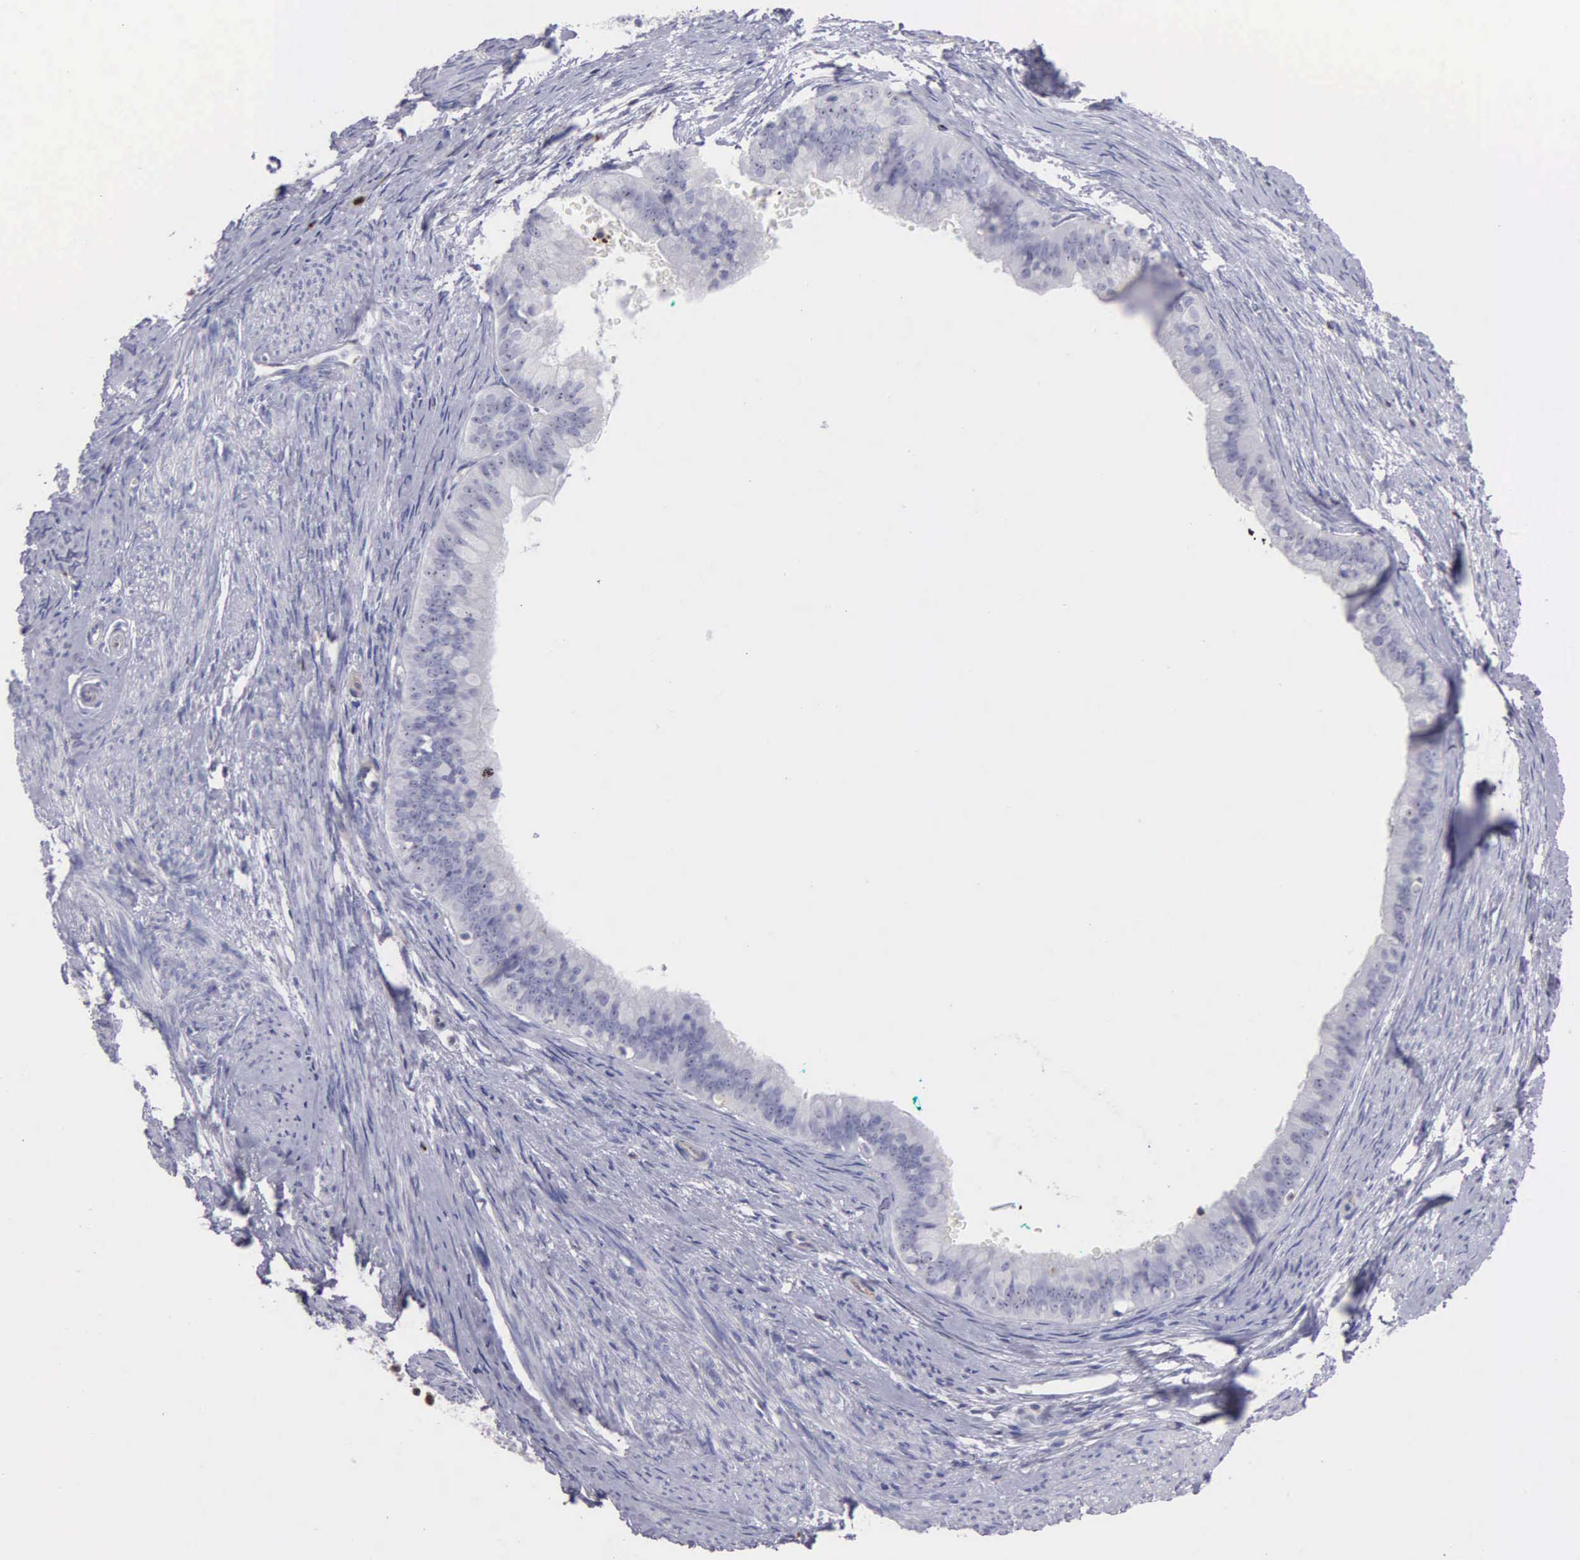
{"staining": {"intensity": "negative", "quantity": "none", "location": "none"}, "tissue": "endometrial cancer", "cell_type": "Tumor cells", "image_type": "cancer", "snomed": [{"axis": "morphology", "description": "Adenocarcinoma, NOS"}, {"axis": "topography", "description": "Endometrium"}], "caption": "DAB immunohistochemical staining of human endometrial cancer (adenocarcinoma) reveals no significant expression in tumor cells. (Stains: DAB IHC with hematoxylin counter stain, Microscopy: brightfield microscopy at high magnification).", "gene": "SRGN", "patient": {"sex": "female", "age": 76}}